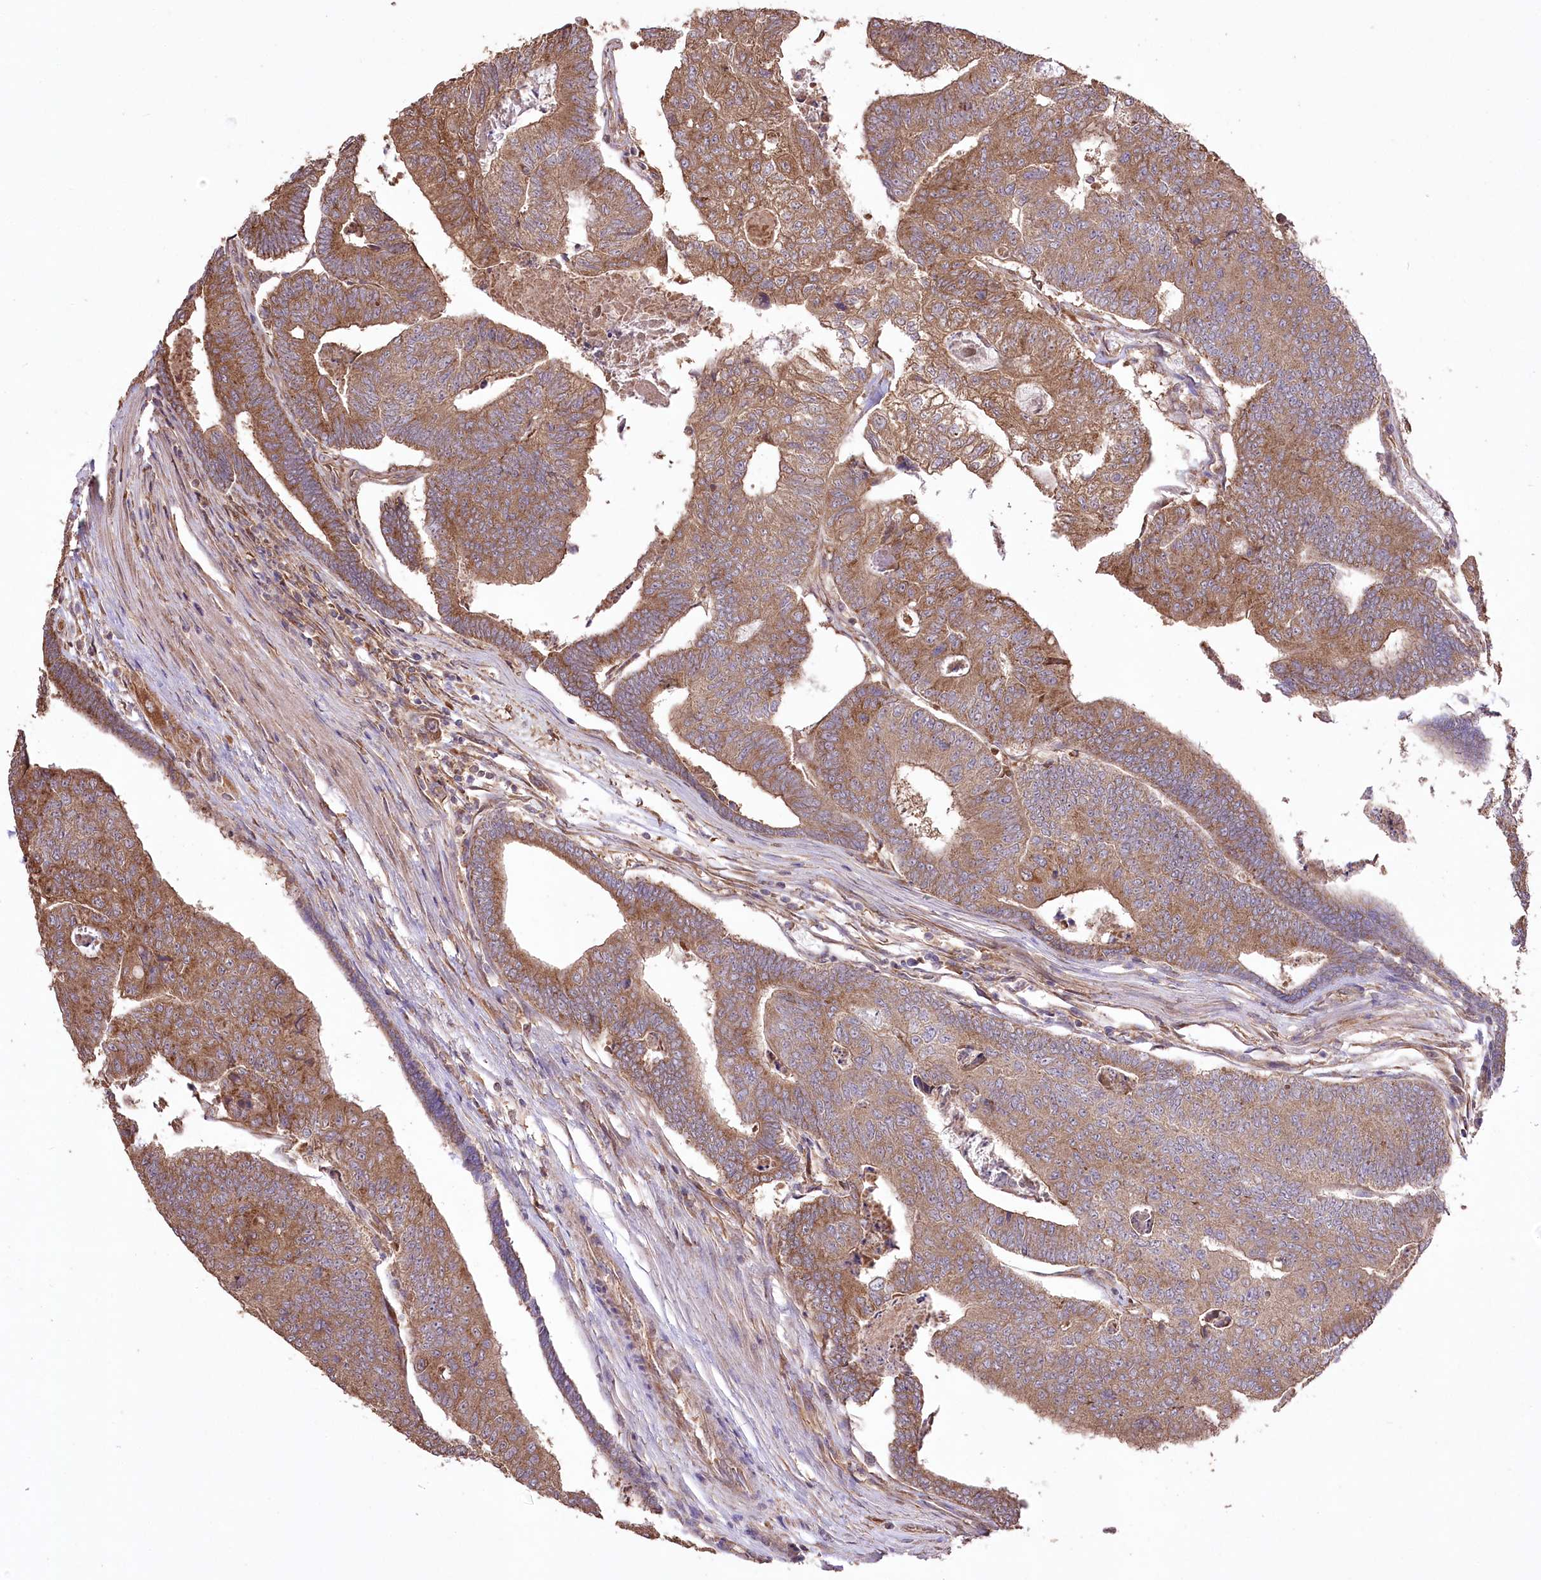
{"staining": {"intensity": "moderate", "quantity": ">75%", "location": "cytoplasmic/membranous"}, "tissue": "colorectal cancer", "cell_type": "Tumor cells", "image_type": "cancer", "snomed": [{"axis": "morphology", "description": "Adenocarcinoma, NOS"}, {"axis": "topography", "description": "Colon"}], "caption": "Immunohistochemical staining of colorectal cancer displays moderate cytoplasmic/membranous protein expression in about >75% of tumor cells.", "gene": "PRSS53", "patient": {"sex": "female", "age": 67}}